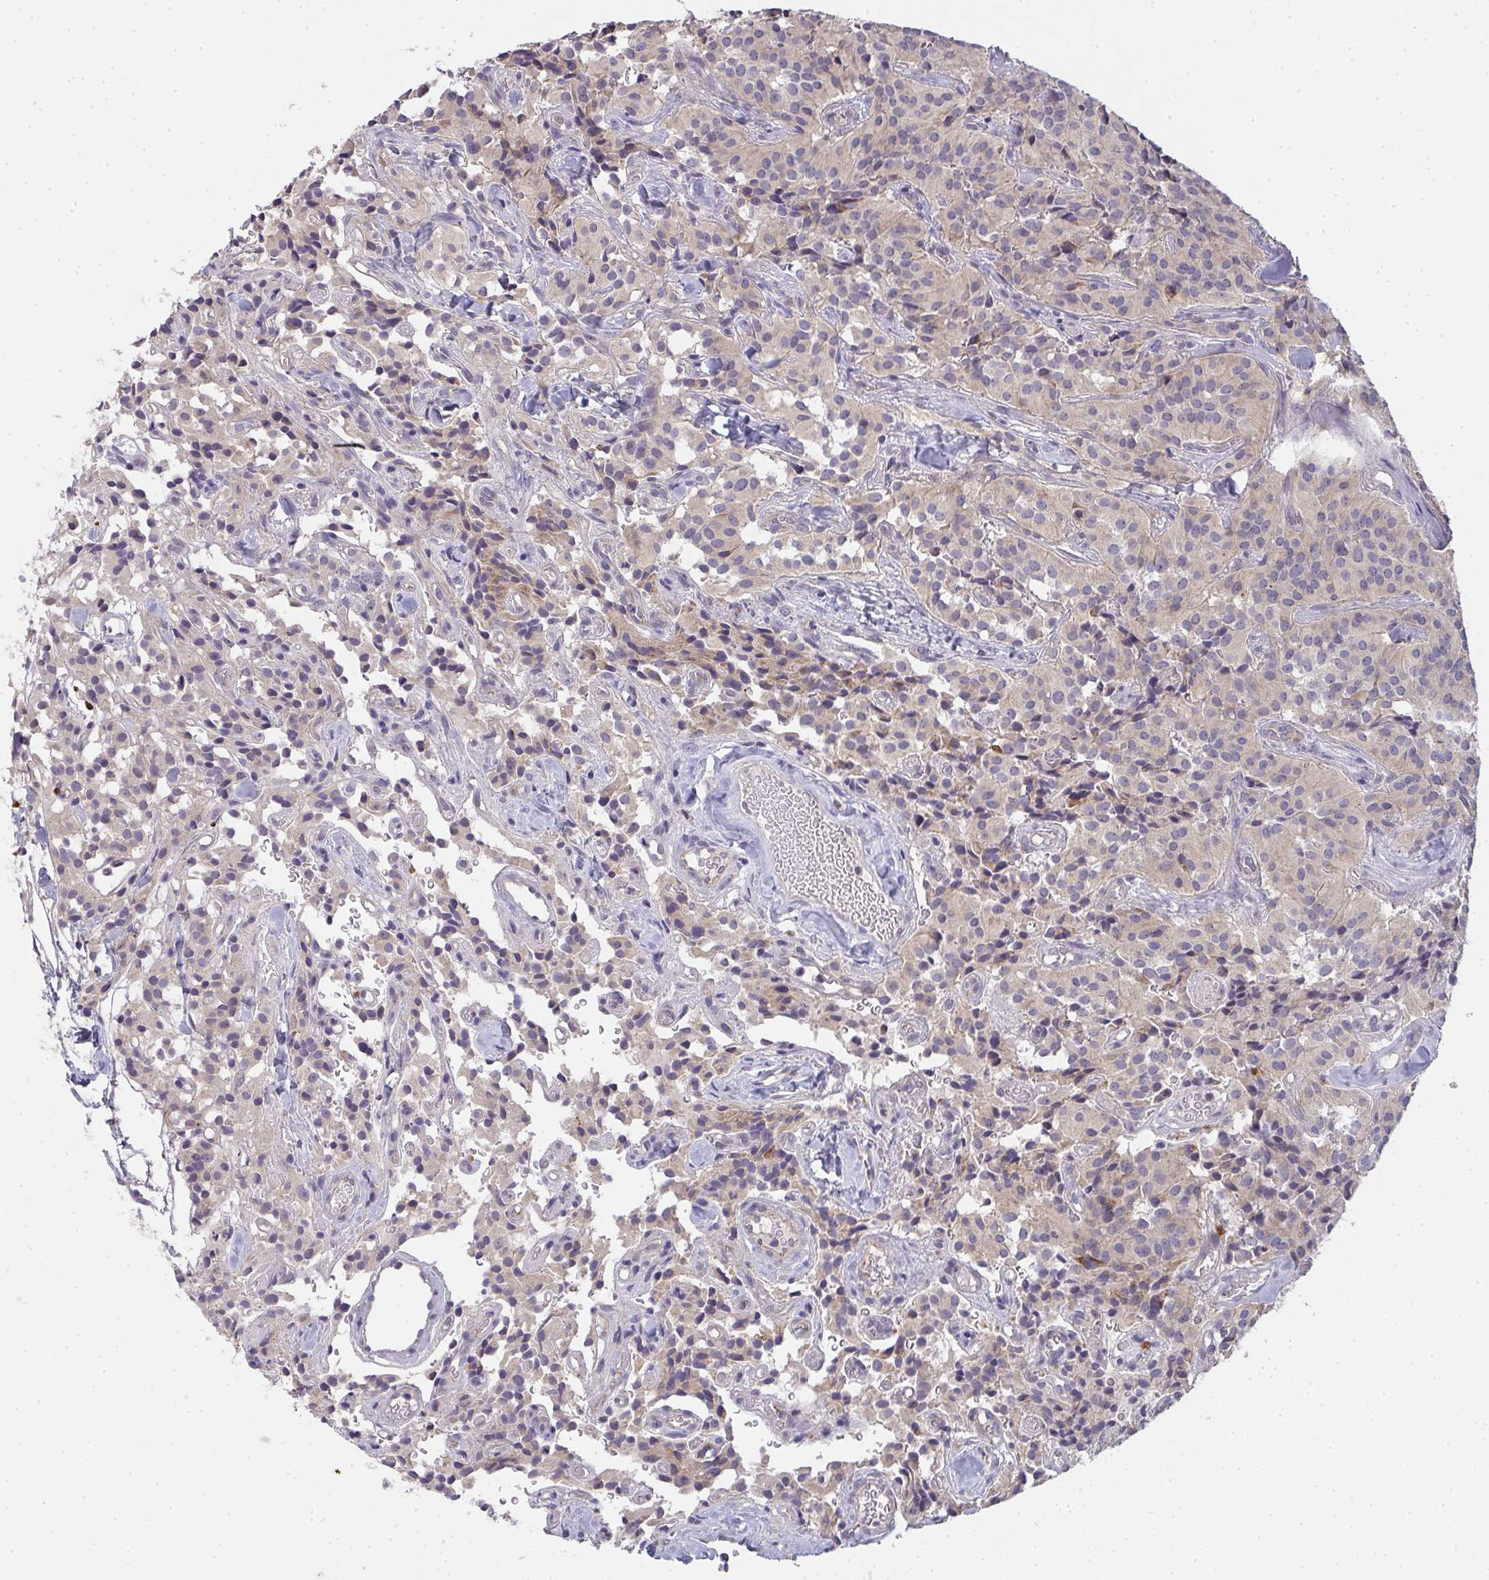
{"staining": {"intensity": "weak", "quantity": "25%-75%", "location": "cytoplasmic/membranous"}, "tissue": "glioma", "cell_type": "Tumor cells", "image_type": "cancer", "snomed": [{"axis": "morphology", "description": "Glioma, malignant, Low grade"}, {"axis": "topography", "description": "Brain"}], "caption": "Glioma was stained to show a protein in brown. There is low levels of weak cytoplasmic/membranous staining in about 25%-75% of tumor cells.", "gene": "TMEM219", "patient": {"sex": "male", "age": 42}}